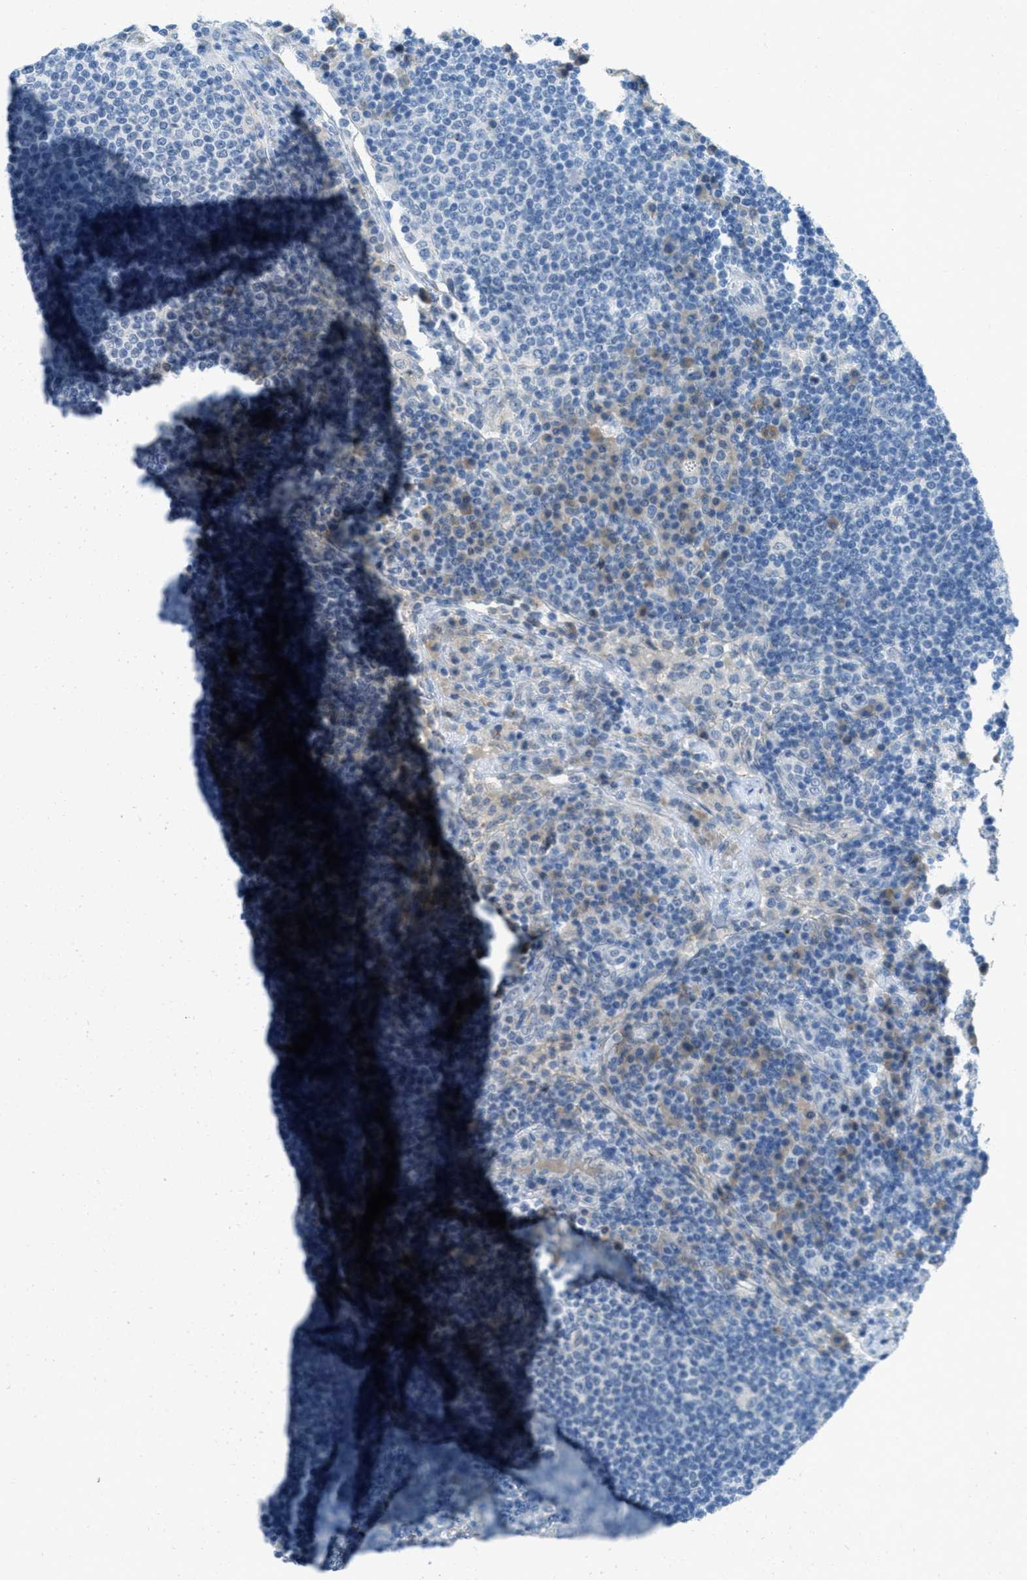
{"staining": {"intensity": "negative", "quantity": "none", "location": "none"}, "tissue": "lymph node", "cell_type": "Germinal center cells", "image_type": "normal", "snomed": [{"axis": "morphology", "description": "Normal tissue, NOS"}, {"axis": "topography", "description": "Lymph node"}], "caption": "A micrograph of lymph node stained for a protein exhibits no brown staining in germinal center cells.", "gene": "KLHL8", "patient": {"sex": "female", "age": 53}}